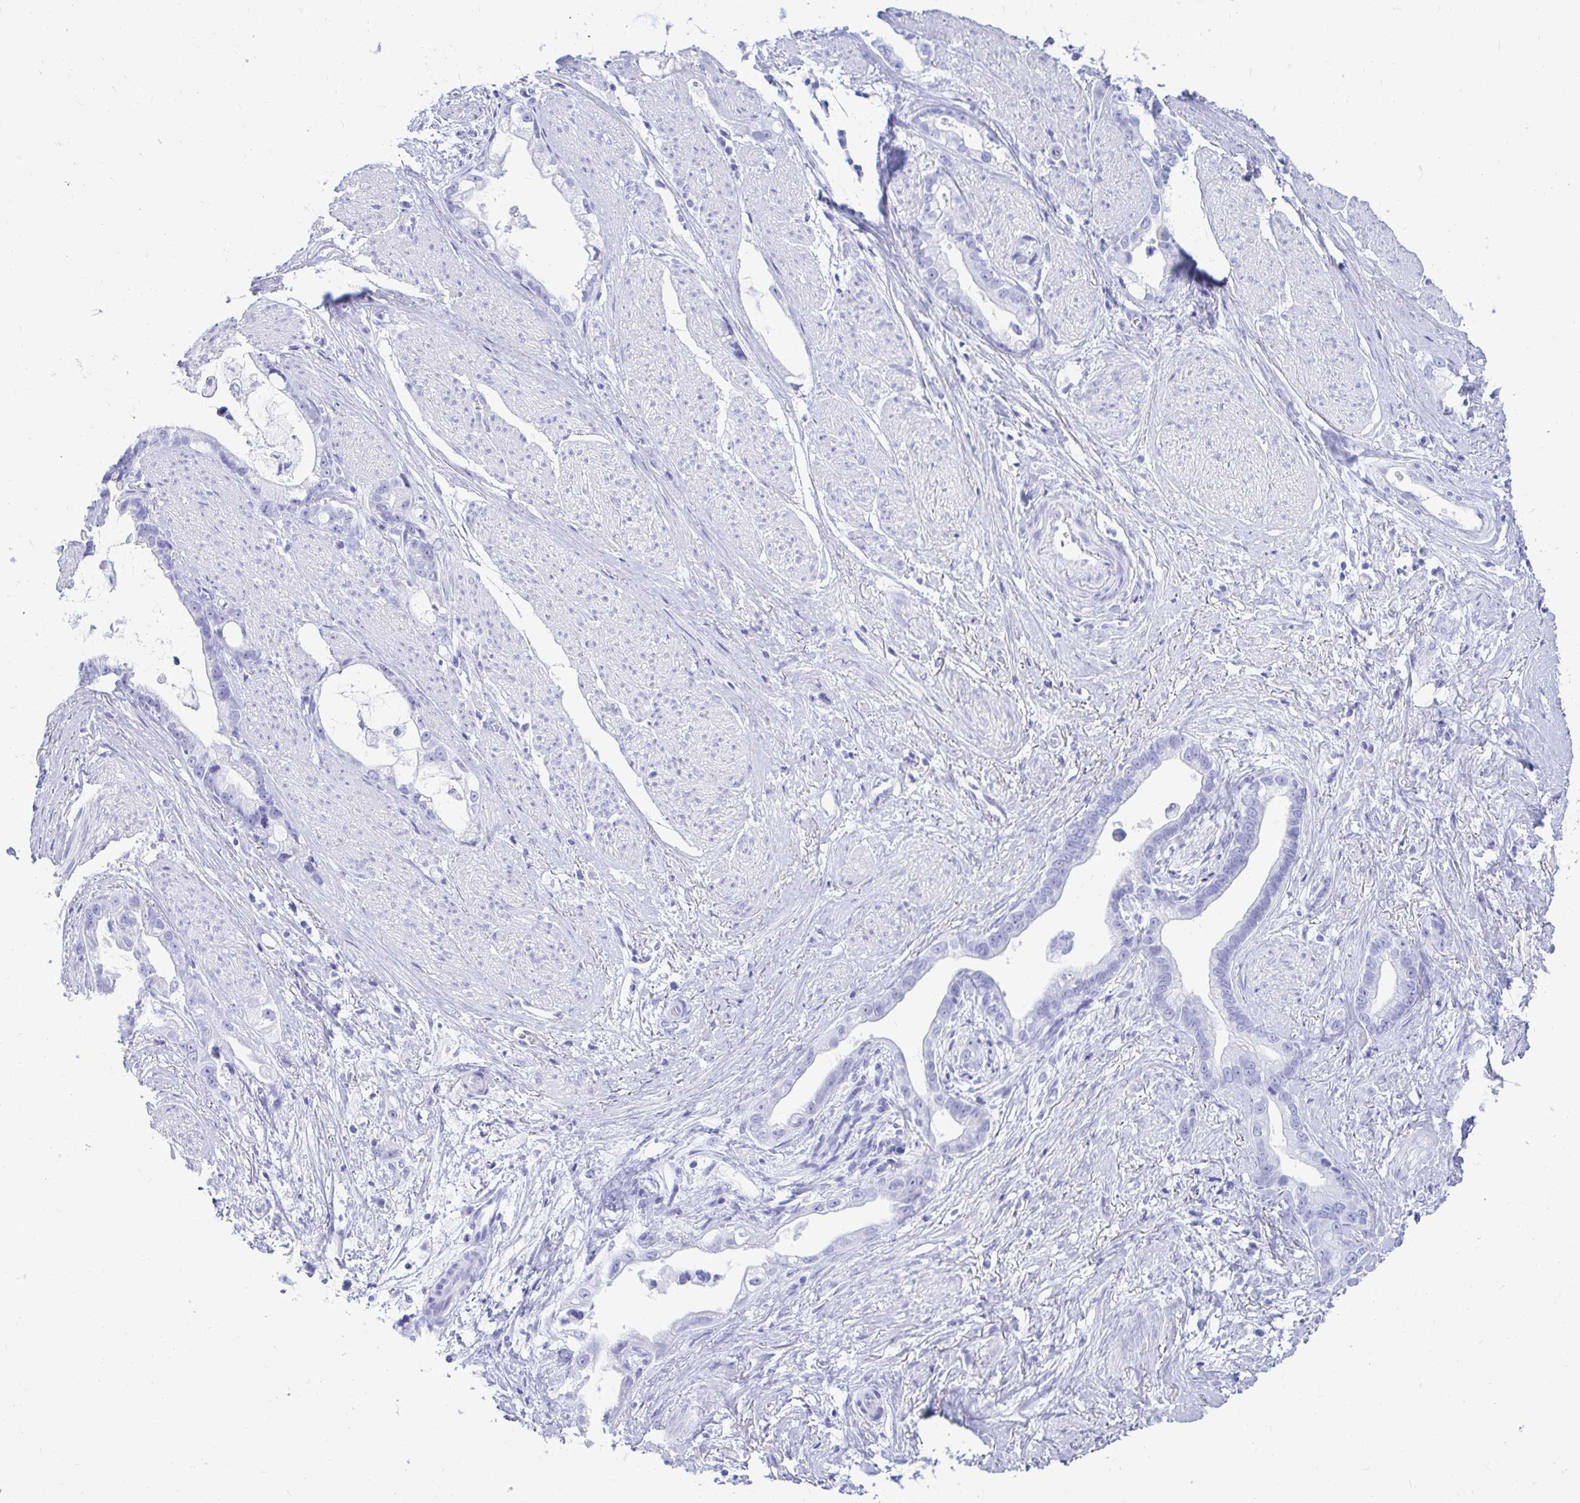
{"staining": {"intensity": "negative", "quantity": "none", "location": "none"}, "tissue": "stomach cancer", "cell_type": "Tumor cells", "image_type": "cancer", "snomed": [{"axis": "morphology", "description": "Adenocarcinoma, NOS"}, {"axis": "topography", "description": "Stomach"}], "caption": "This histopathology image is of adenocarcinoma (stomach) stained with IHC to label a protein in brown with the nuclei are counter-stained blue. There is no expression in tumor cells.", "gene": "OR10R2", "patient": {"sex": "male", "age": 55}}